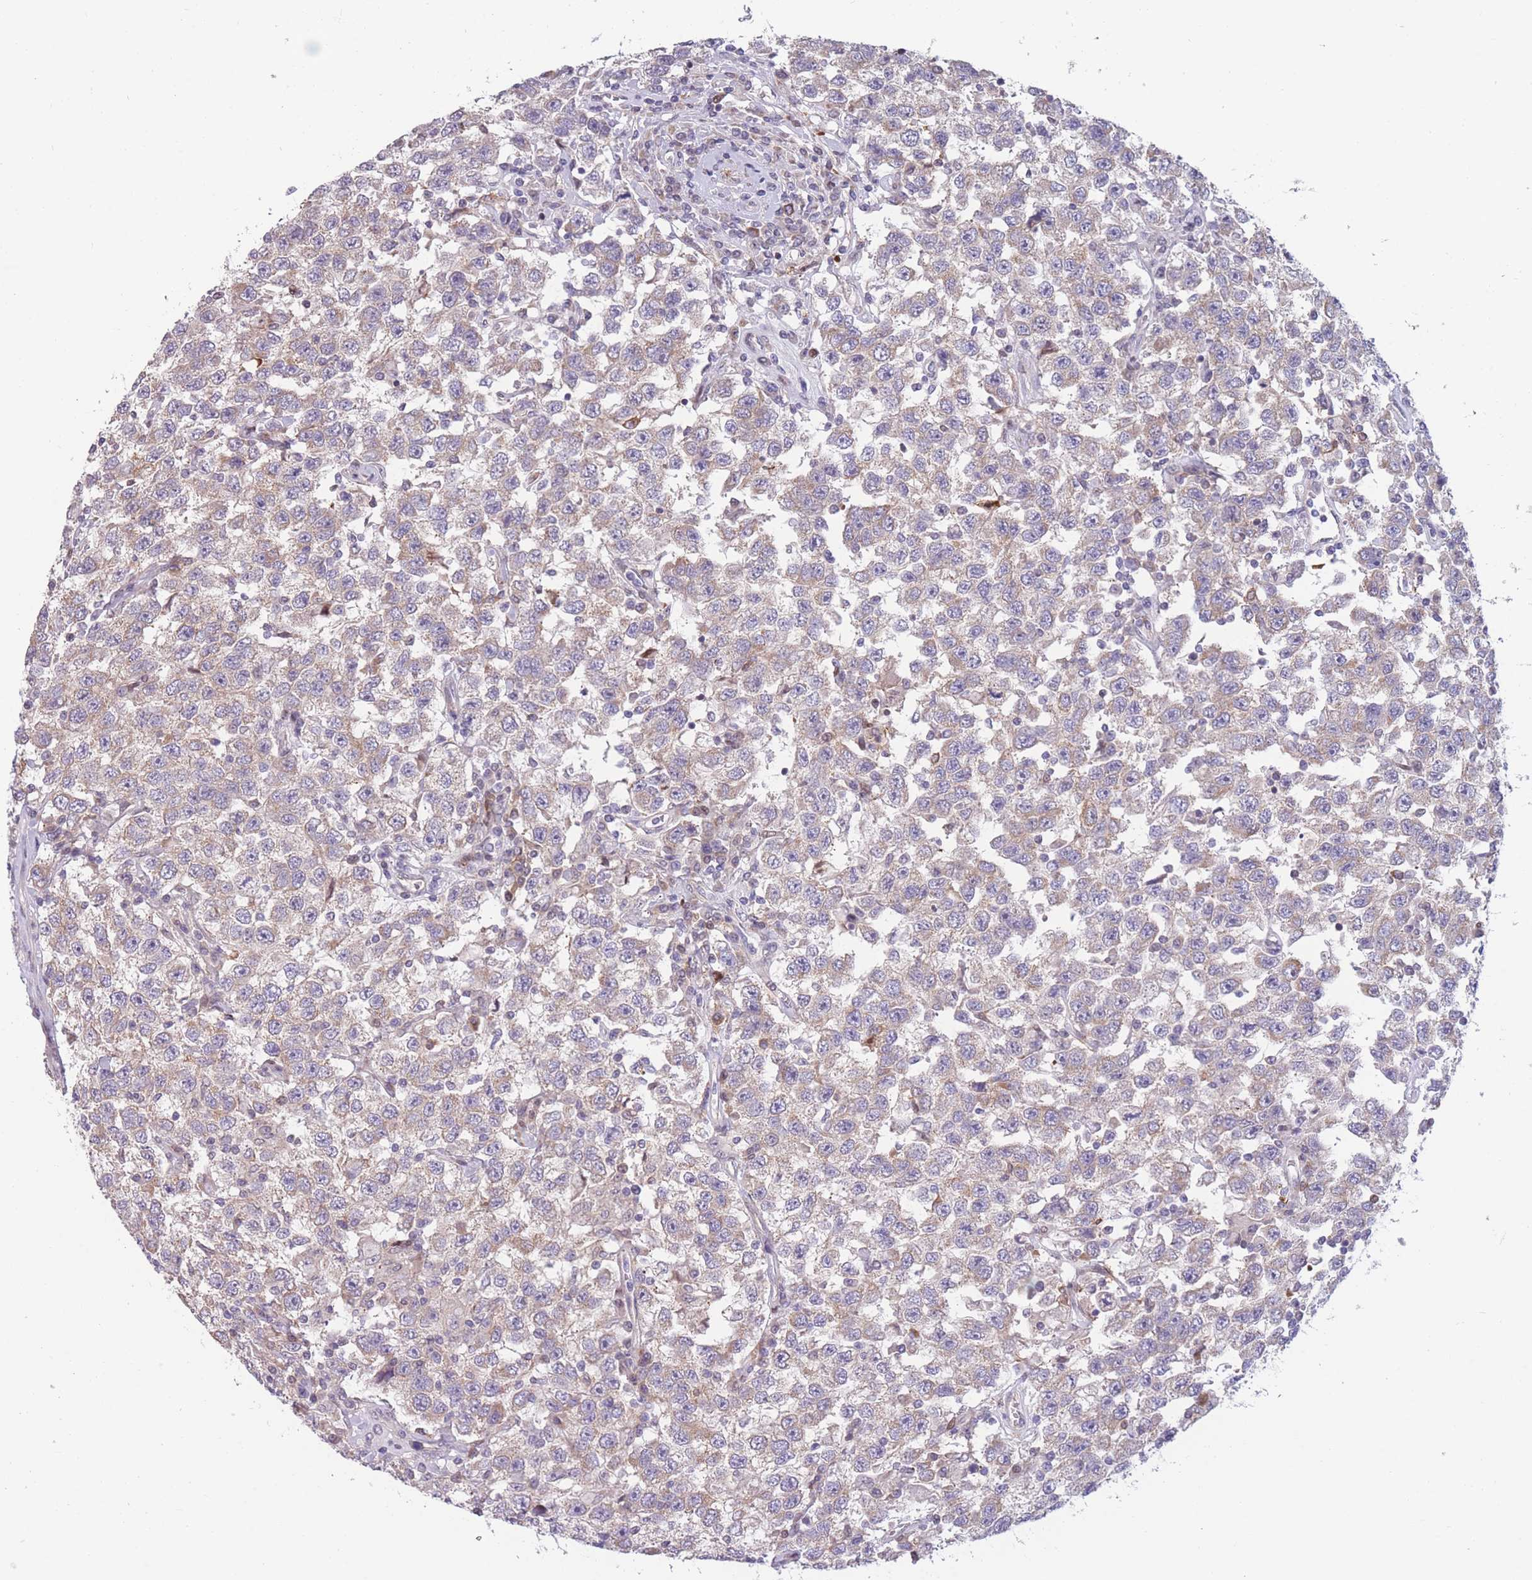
{"staining": {"intensity": "weak", "quantity": "<25%", "location": "cytoplasmic/membranous"}, "tissue": "testis cancer", "cell_type": "Tumor cells", "image_type": "cancer", "snomed": [{"axis": "morphology", "description": "Seminoma, NOS"}, {"axis": "topography", "description": "Testis"}], "caption": "Human testis seminoma stained for a protein using IHC displays no staining in tumor cells.", "gene": "PDE4A", "patient": {"sex": "male", "age": 41}}